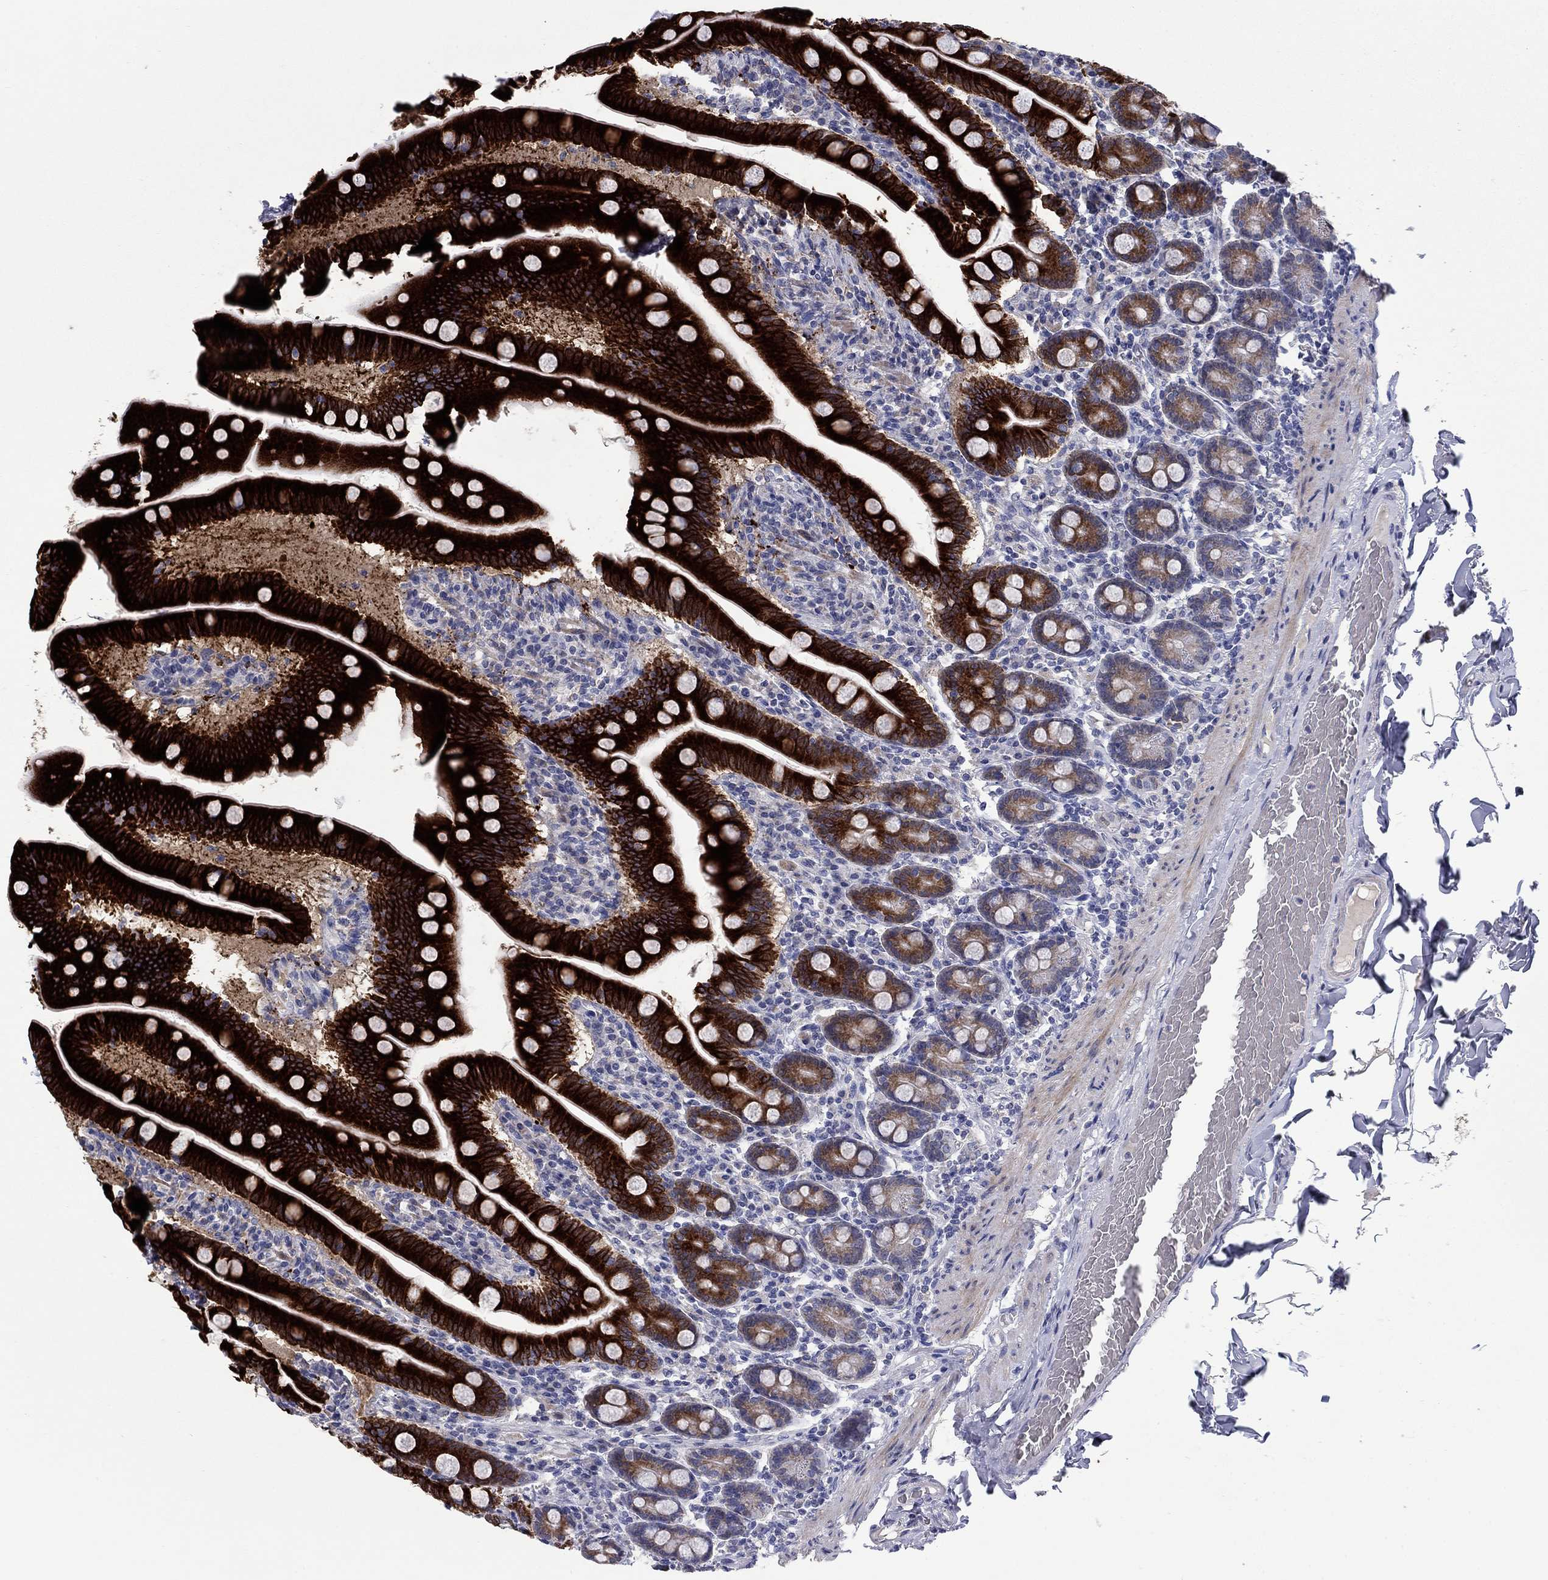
{"staining": {"intensity": "strong", "quantity": "25%-75%", "location": "cytoplasmic/membranous"}, "tissue": "small intestine", "cell_type": "Glandular cells", "image_type": "normal", "snomed": [{"axis": "morphology", "description": "Normal tissue, NOS"}, {"axis": "topography", "description": "Small intestine"}], "caption": "Human small intestine stained with a brown dye demonstrates strong cytoplasmic/membranous positive expression in about 25%-75% of glandular cells.", "gene": "FRK", "patient": {"sex": "male", "age": 66}}